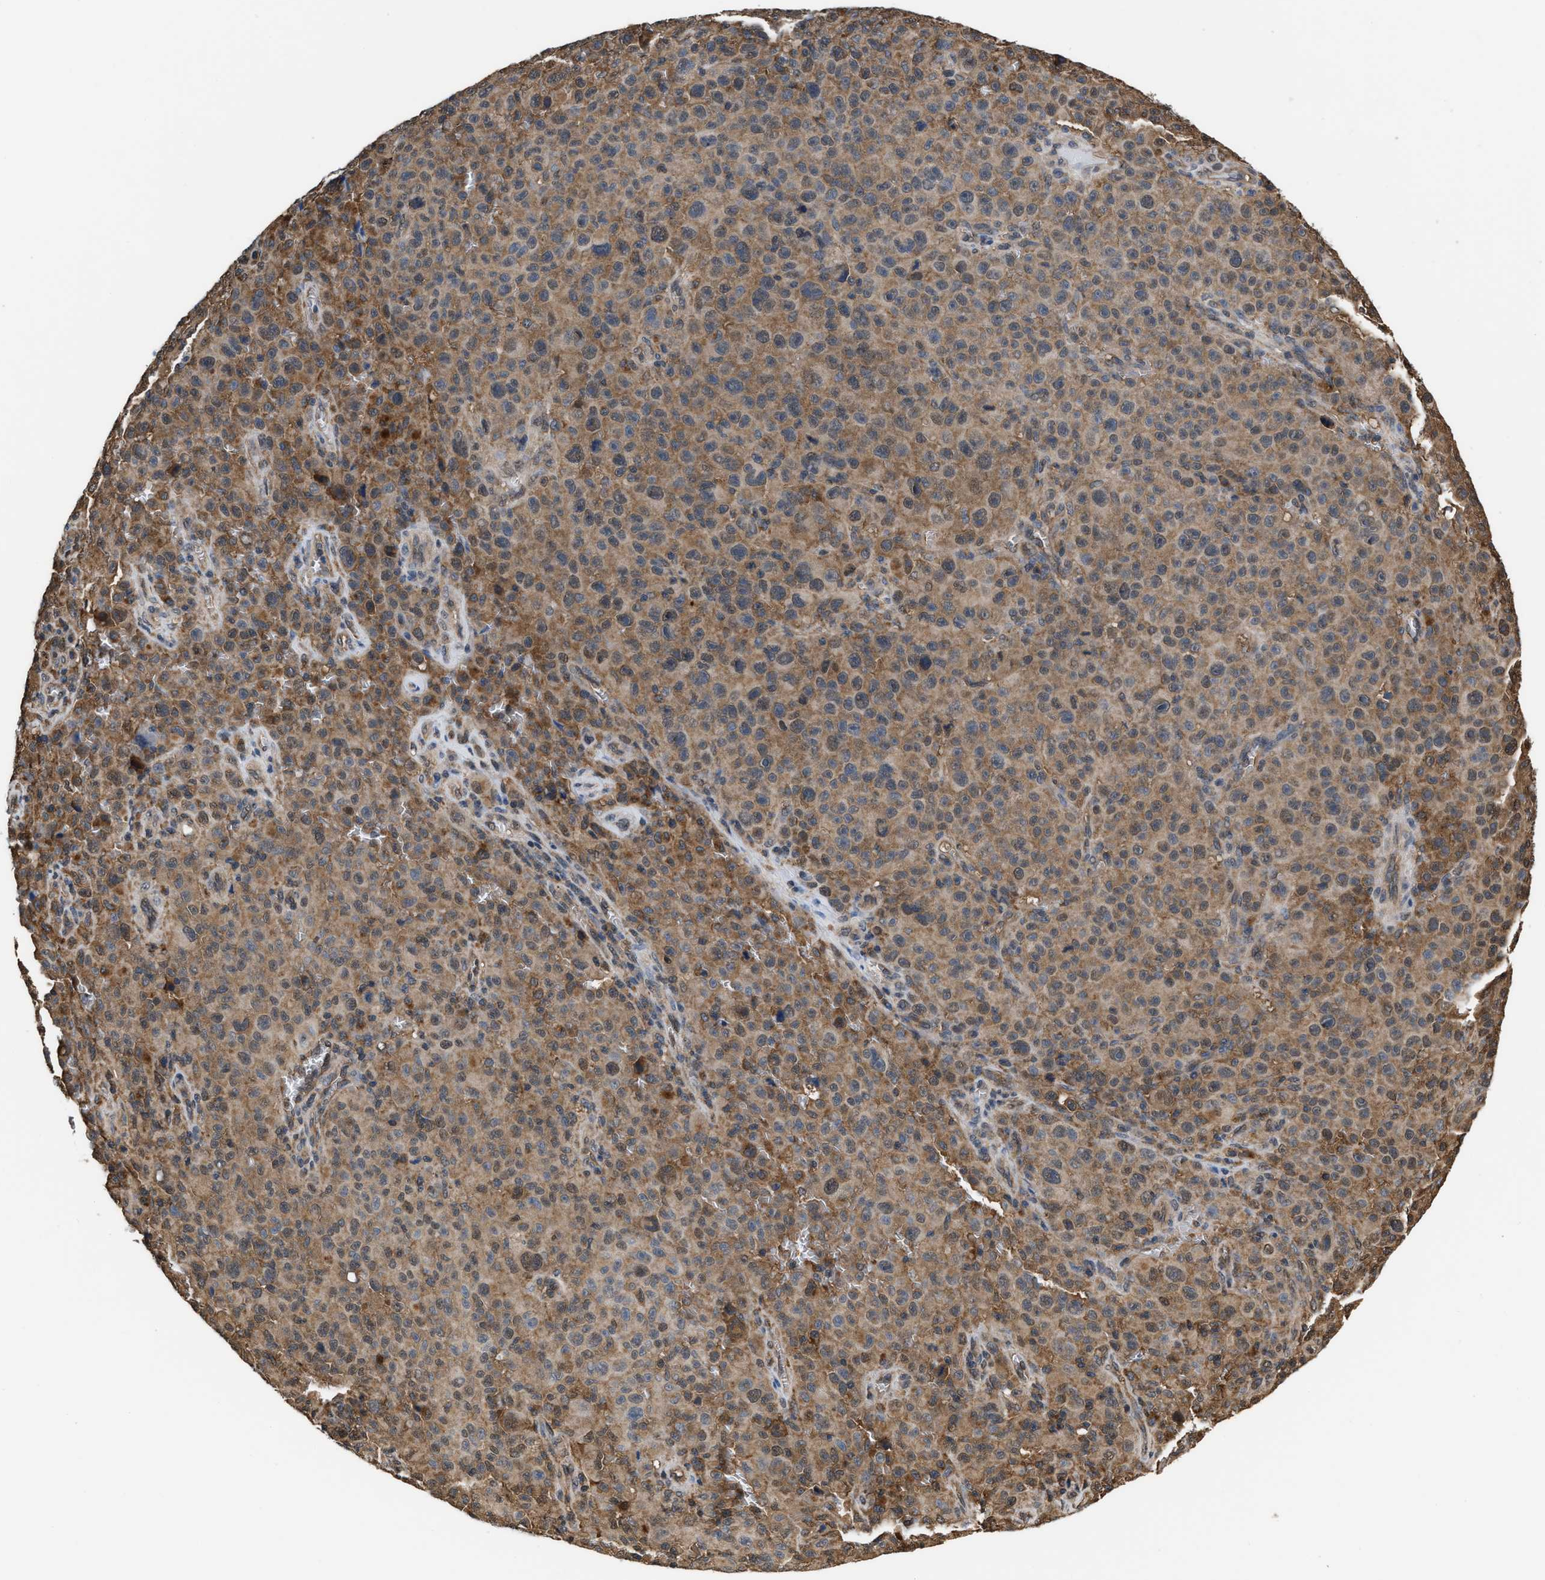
{"staining": {"intensity": "moderate", "quantity": ">75%", "location": "cytoplasmic/membranous,nuclear"}, "tissue": "melanoma", "cell_type": "Tumor cells", "image_type": "cancer", "snomed": [{"axis": "morphology", "description": "Malignant melanoma, NOS"}, {"axis": "topography", "description": "Skin"}], "caption": "Moderate cytoplasmic/membranous and nuclear protein staining is identified in approximately >75% of tumor cells in melanoma.", "gene": "SCAI", "patient": {"sex": "female", "age": 82}}